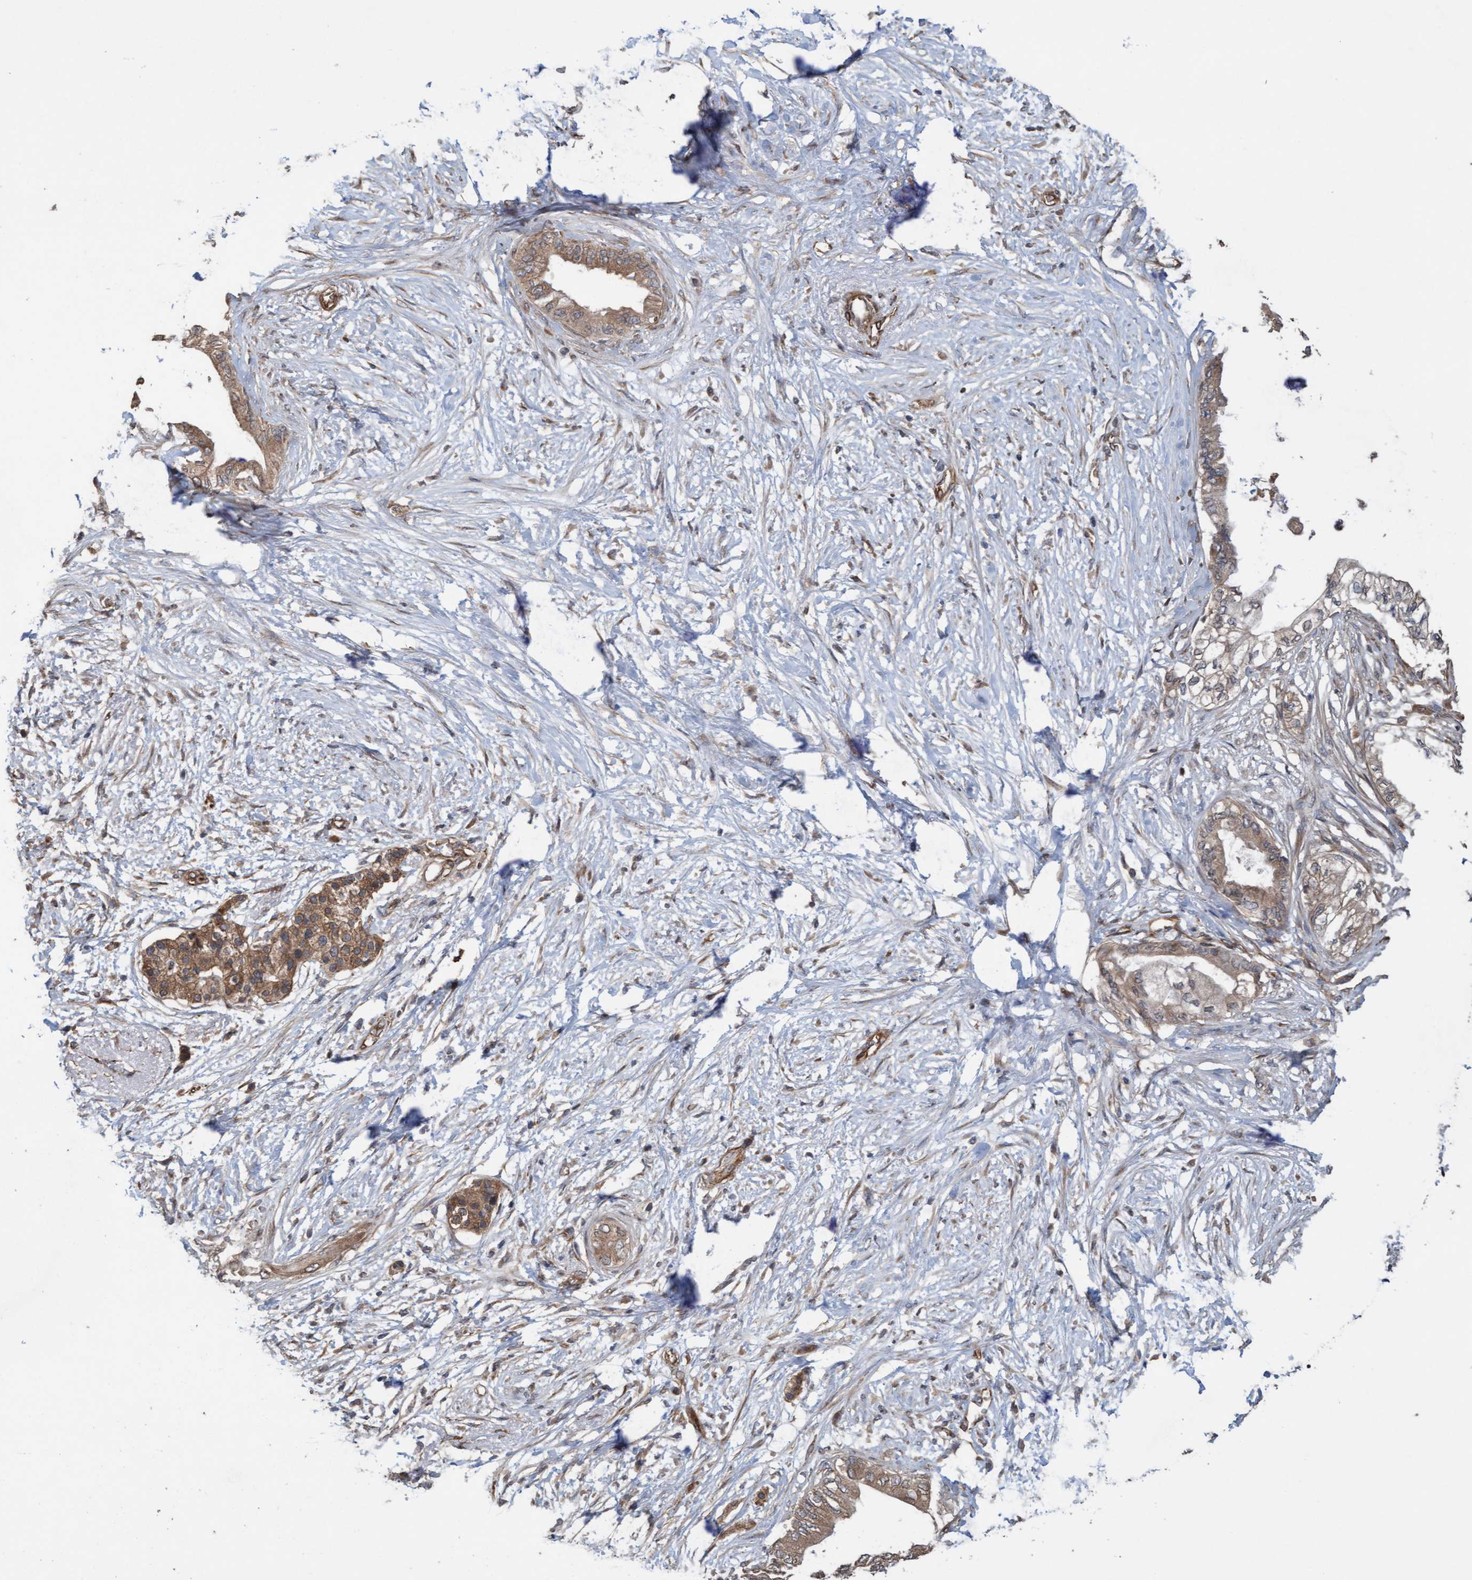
{"staining": {"intensity": "moderate", "quantity": ">75%", "location": "cytoplasmic/membranous"}, "tissue": "pancreatic cancer", "cell_type": "Tumor cells", "image_type": "cancer", "snomed": [{"axis": "morphology", "description": "Normal tissue, NOS"}, {"axis": "morphology", "description": "Adenocarcinoma, NOS"}, {"axis": "topography", "description": "Pancreas"}, {"axis": "topography", "description": "Duodenum"}], "caption": "IHC histopathology image of human adenocarcinoma (pancreatic) stained for a protein (brown), which shows medium levels of moderate cytoplasmic/membranous staining in approximately >75% of tumor cells.", "gene": "CDC42EP4", "patient": {"sex": "female", "age": 60}}